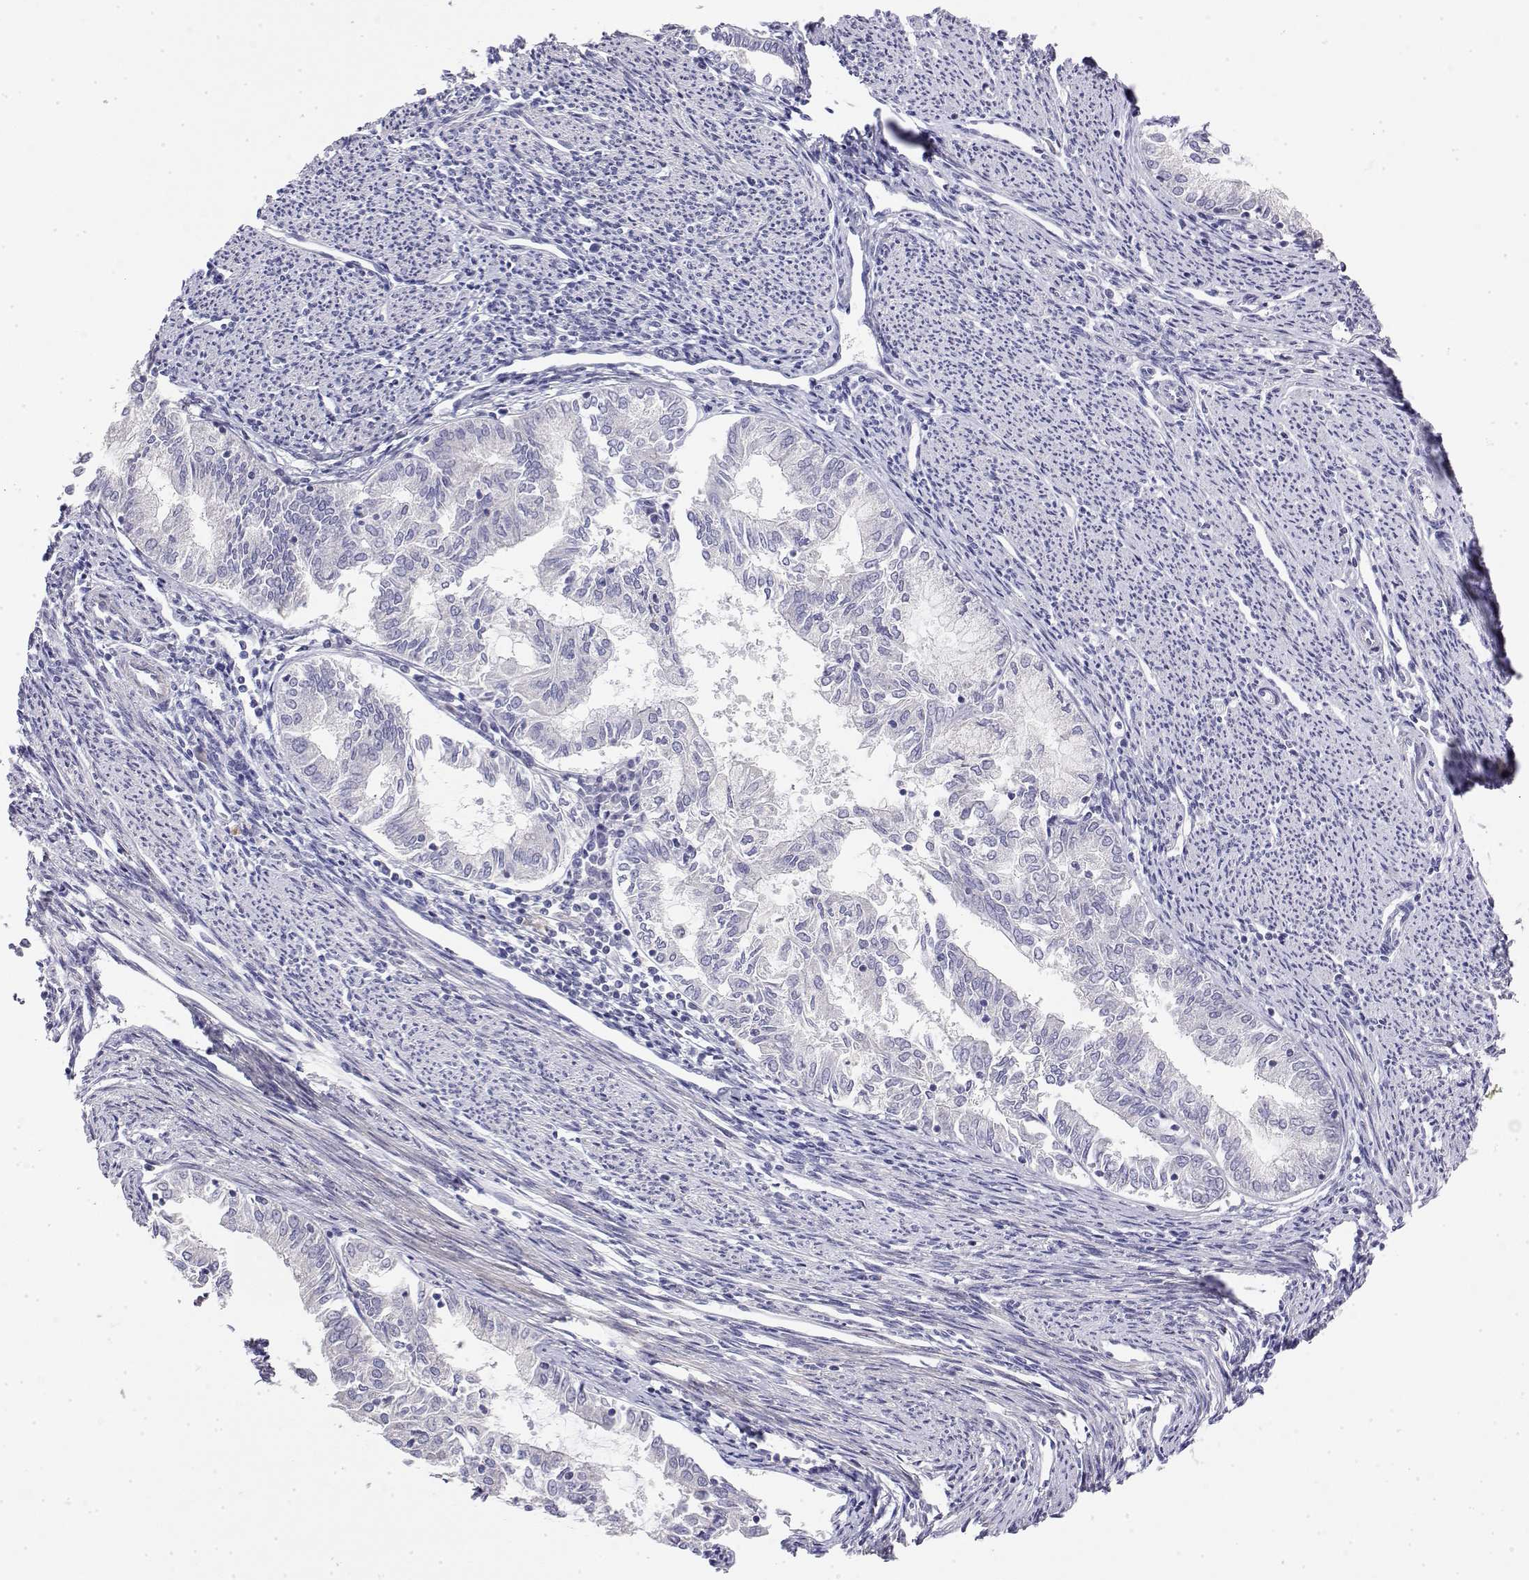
{"staining": {"intensity": "negative", "quantity": "none", "location": "none"}, "tissue": "endometrial cancer", "cell_type": "Tumor cells", "image_type": "cancer", "snomed": [{"axis": "morphology", "description": "Adenocarcinoma, NOS"}, {"axis": "topography", "description": "Endometrium"}], "caption": "The IHC histopathology image has no significant expression in tumor cells of endometrial adenocarcinoma tissue. (DAB immunohistochemistry (IHC) visualized using brightfield microscopy, high magnification).", "gene": "GGACT", "patient": {"sex": "female", "age": 79}}